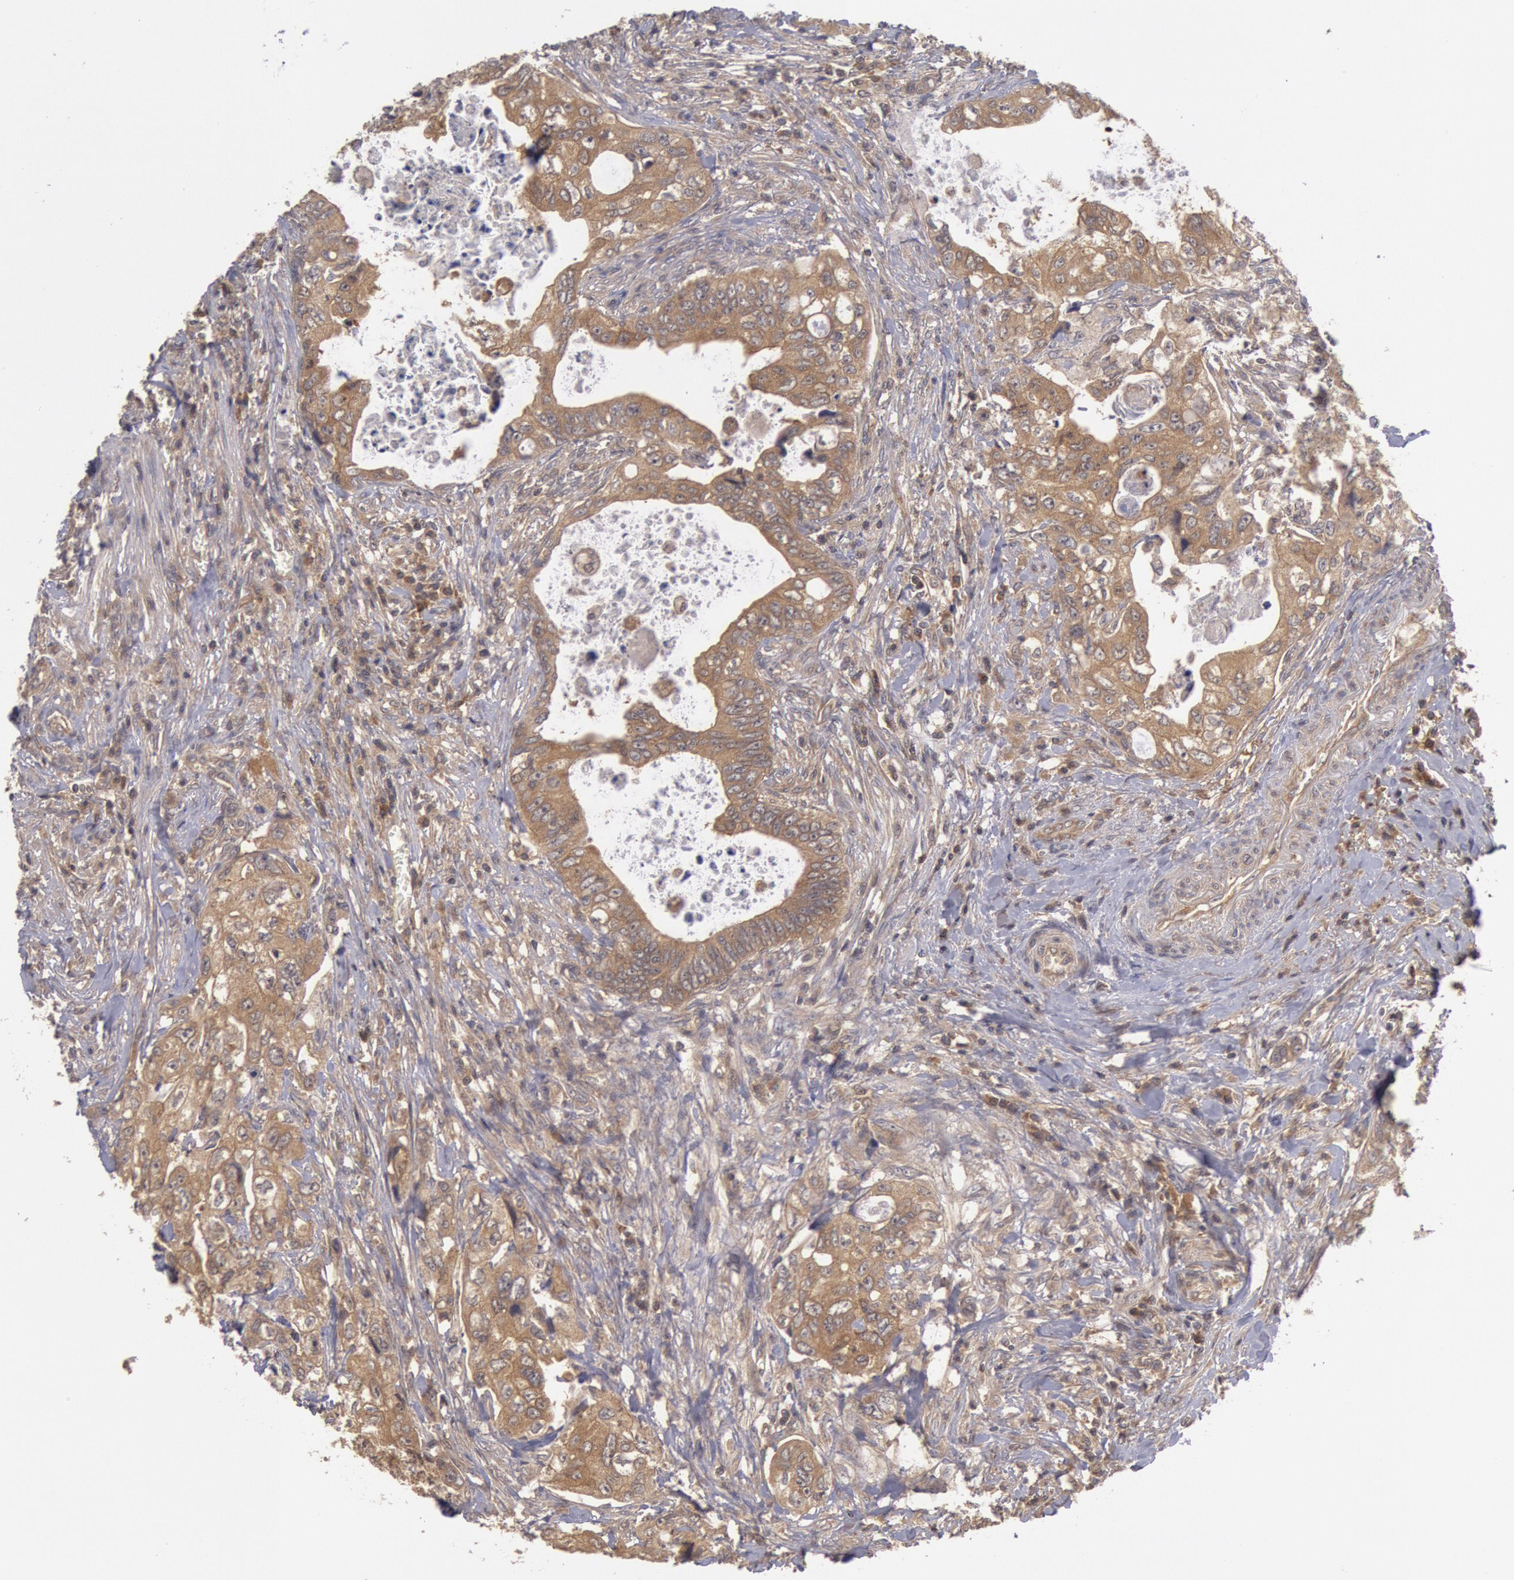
{"staining": {"intensity": "moderate", "quantity": ">75%", "location": "cytoplasmic/membranous"}, "tissue": "colorectal cancer", "cell_type": "Tumor cells", "image_type": "cancer", "snomed": [{"axis": "morphology", "description": "Adenocarcinoma, NOS"}, {"axis": "topography", "description": "Rectum"}], "caption": "Immunohistochemistry photomicrograph of neoplastic tissue: human adenocarcinoma (colorectal) stained using immunohistochemistry (IHC) shows medium levels of moderate protein expression localized specifically in the cytoplasmic/membranous of tumor cells, appearing as a cytoplasmic/membranous brown color.", "gene": "BRAF", "patient": {"sex": "female", "age": 57}}